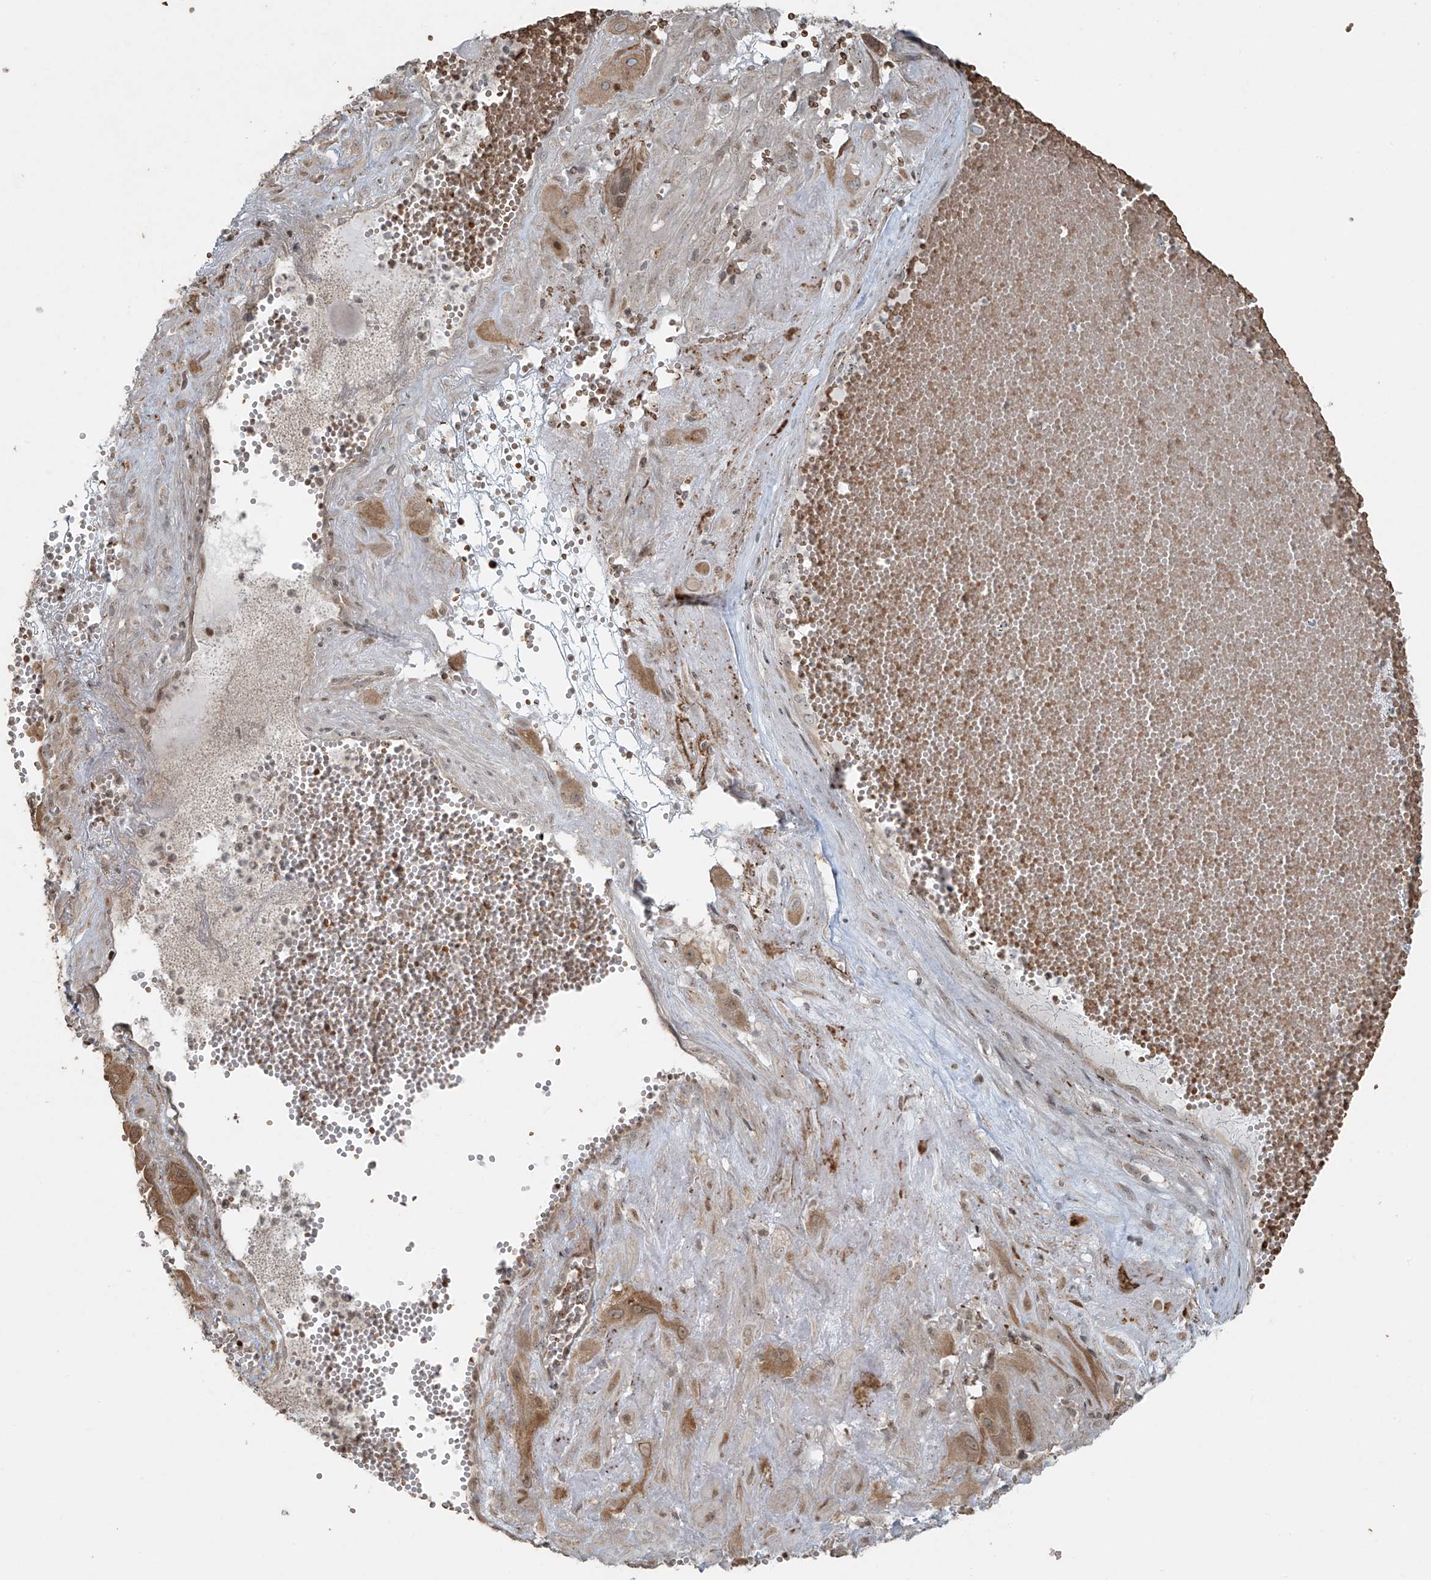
{"staining": {"intensity": "moderate", "quantity": "<25%", "location": "cytoplasmic/membranous"}, "tissue": "cervical cancer", "cell_type": "Tumor cells", "image_type": "cancer", "snomed": [{"axis": "morphology", "description": "Squamous cell carcinoma, NOS"}, {"axis": "topography", "description": "Cervix"}], "caption": "Squamous cell carcinoma (cervical) was stained to show a protein in brown. There is low levels of moderate cytoplasmic/membranous positivity in about <25% of tumor cells.", "gene": "TTC22", "patient": {"sex": "female", "age": 34}}